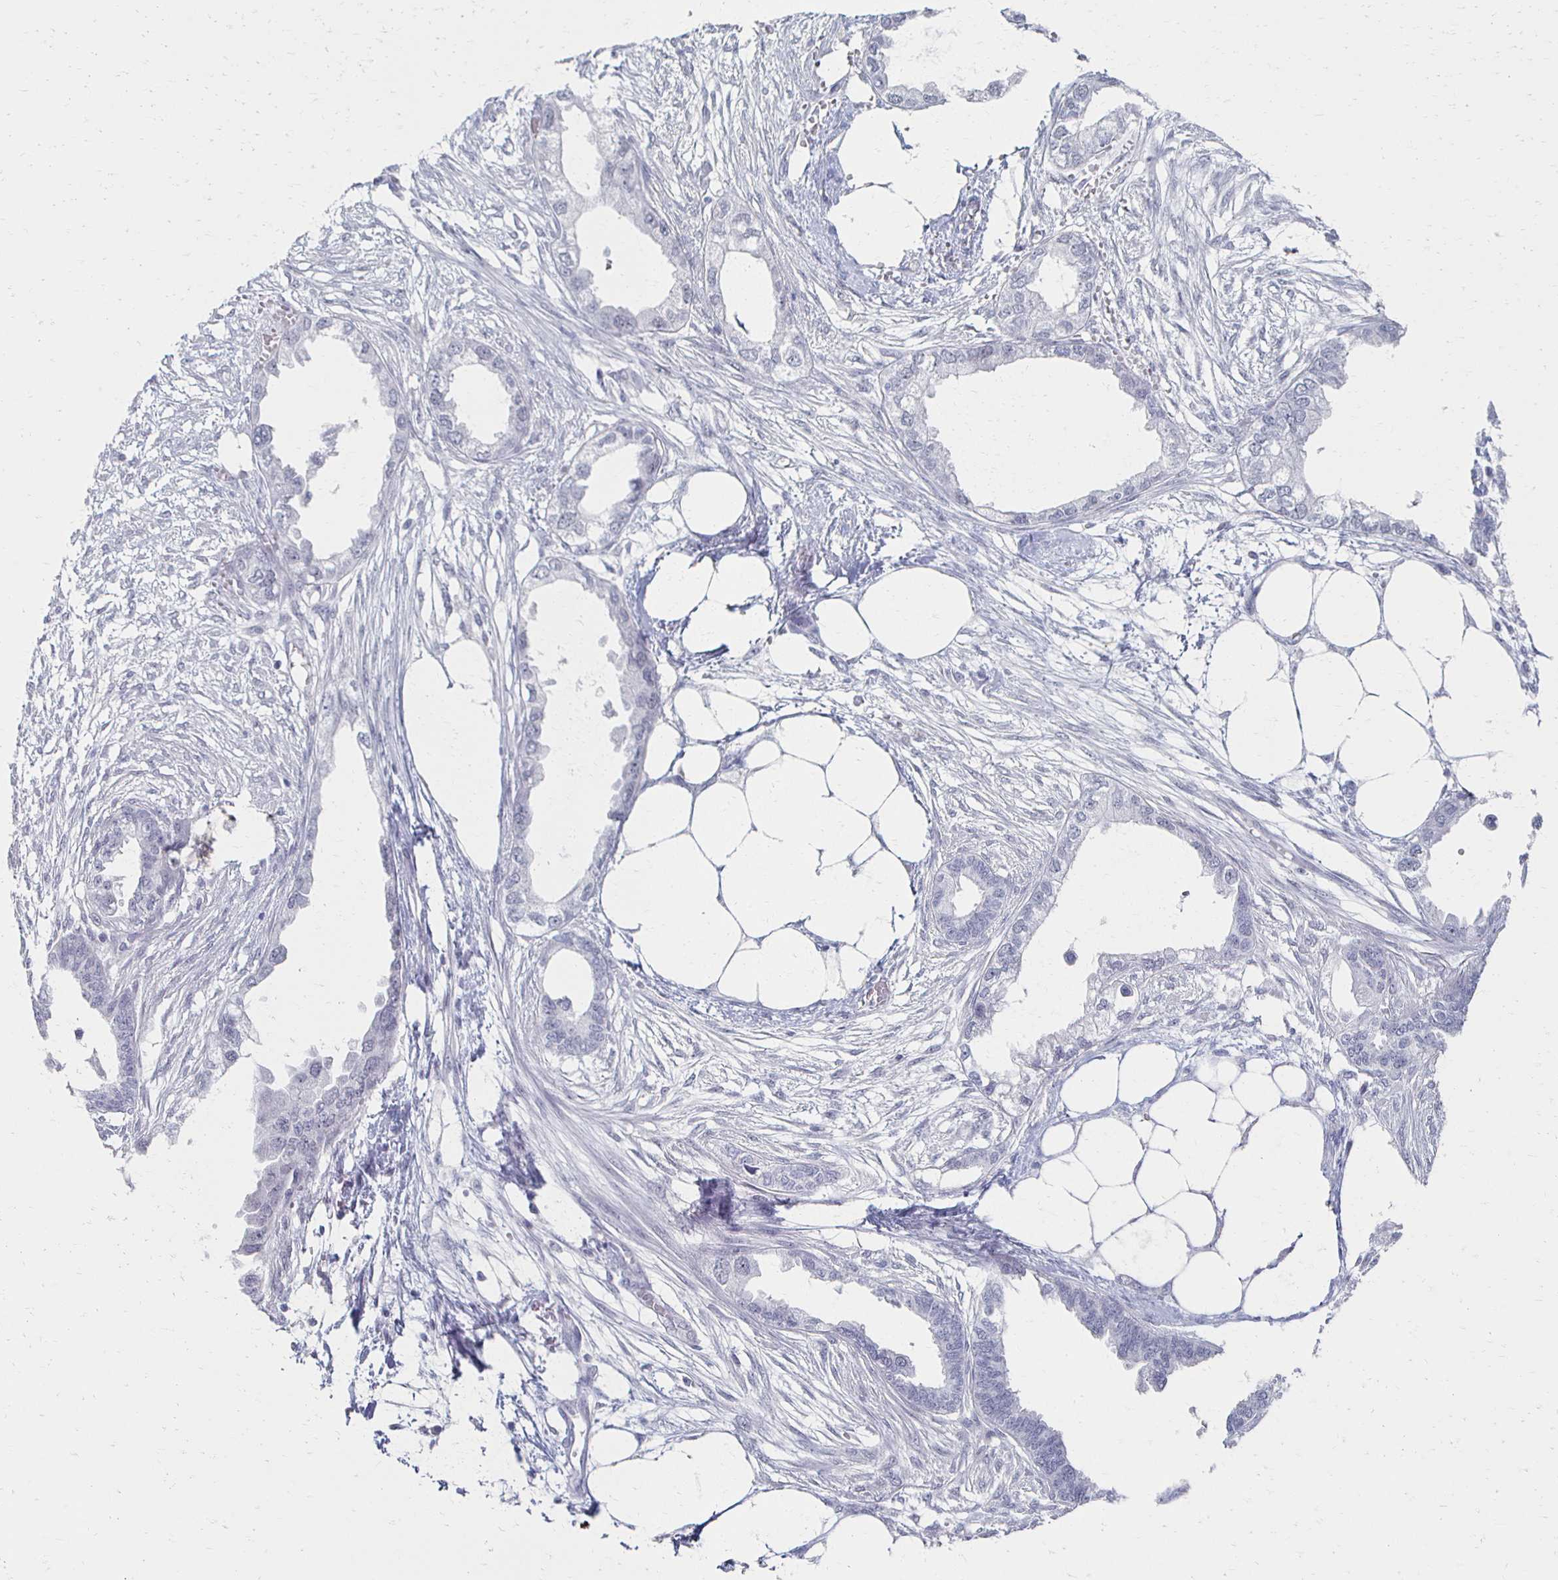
{"staining": {"intensity": "negative", "quantity": "none", "location": "none"}, "tissue": "endometrial cancer", "cell_type": "Tumor cells", "image_type": "cancer", "snomed": [{"axis": "morphology", "description": "Adenocarcinoma, NOS"}, {"axis": "morphology", "description": "Adenocarcinoma, metastatic, NOS"}, {"axis": "topography", "description": "Adipose tissue"}, {"axis": "topography", "description": "Endometrium"}], "caption": "Immunohistochemical staining of human endometrial cancer shows no significant expression in tumor cells.", "gene": "CXCR2", "patient": {"sex": "female", "age": 67}}